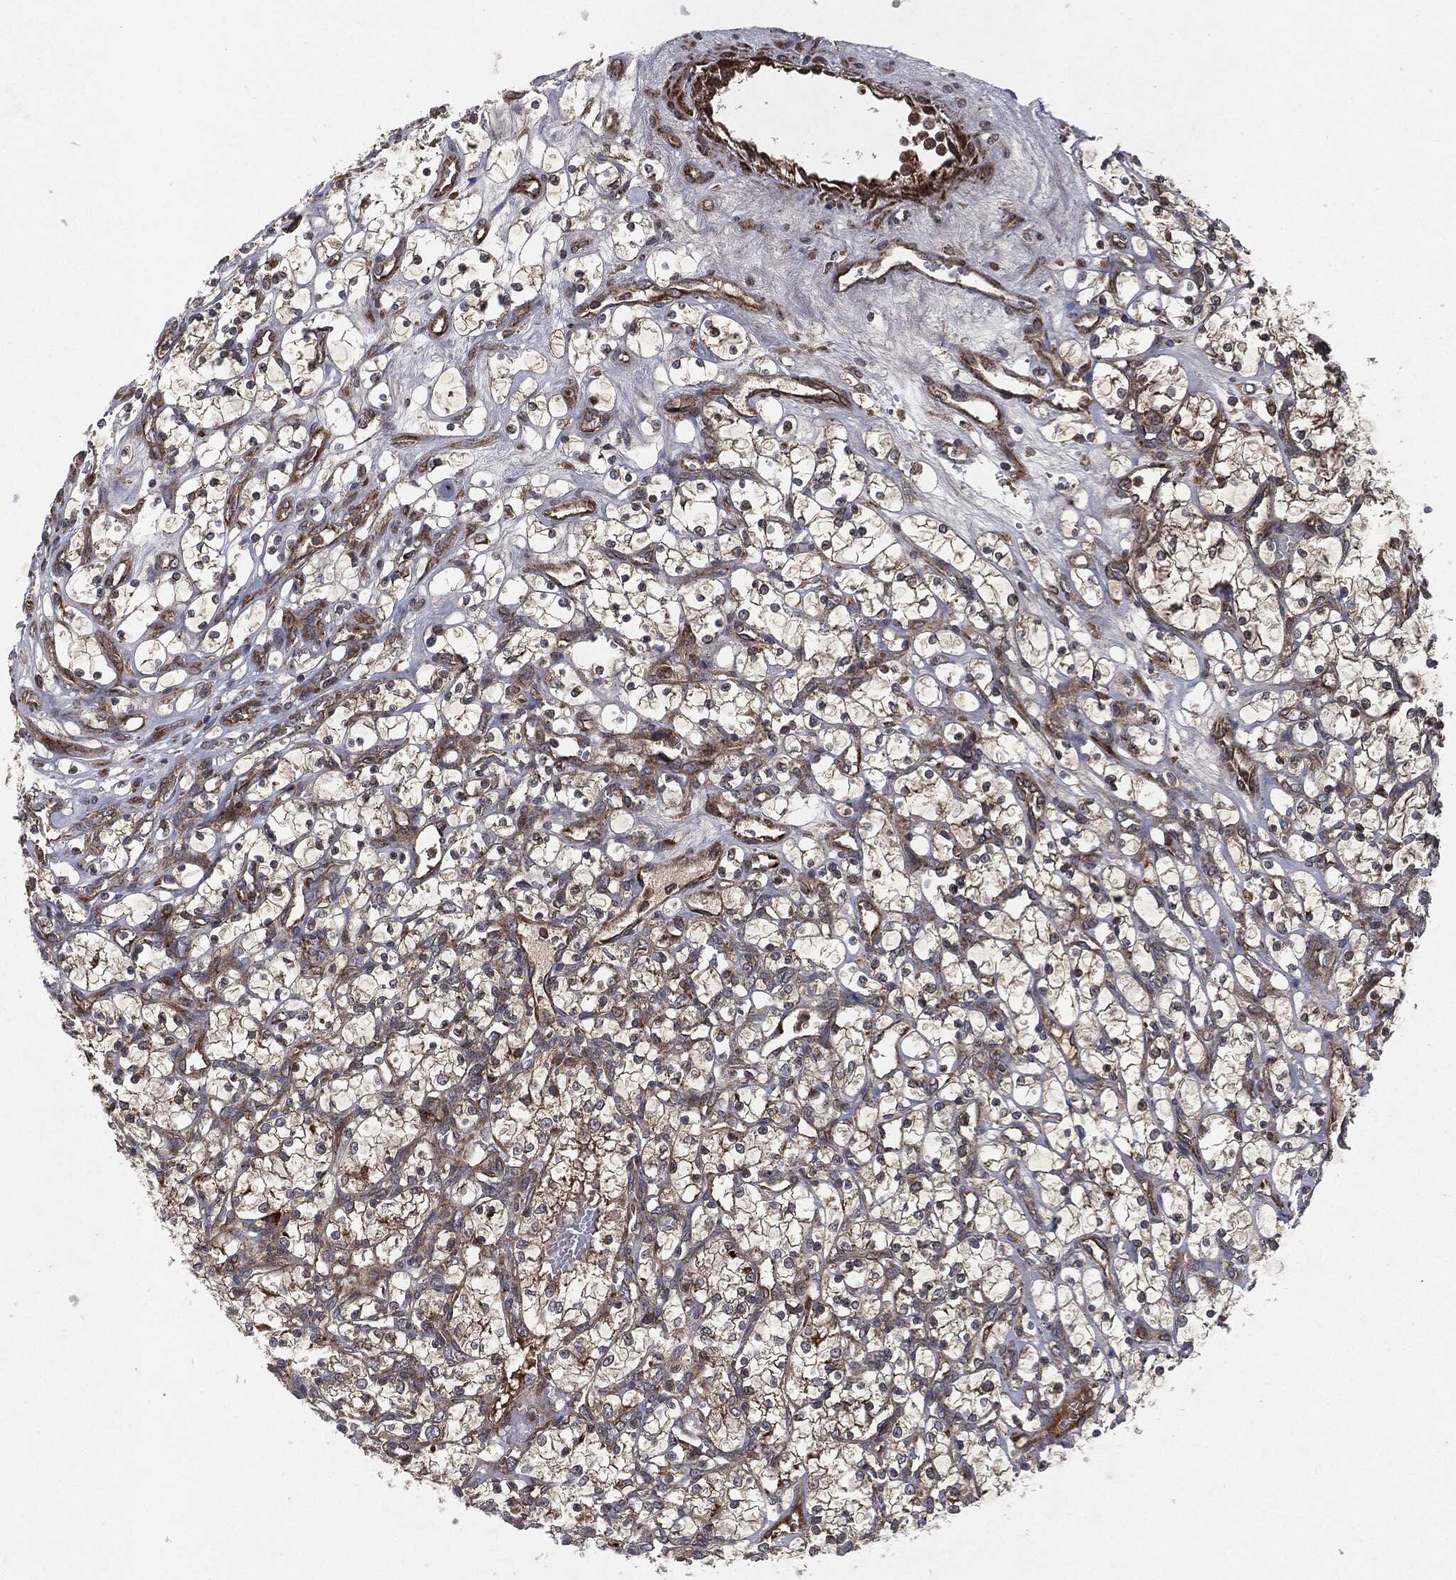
{"staining": {"intensity": "moderate", "quantity": "25%-75%", "location": "cytoplasmic/membranous"}, "tissue": "renal cancer", "cell_type": "Tumor cells", "image_type": "cancer", "snomed": [{"axis": "morphology", "description": "Adenocarcinoma, NOS"}, {"axis": "topography", "description": "Kidney"}], "caption": "Adenocarcinoma (renal) stained with DAB (3,3'-diaminobenzidine) immunohistochemistry demonstrates medium levels of moderate cytoplasmic/membranous staining in about 25%-75% of tumor cells.", "gene": "RAF1", "patient": {"sex": "female", "age": 69}}